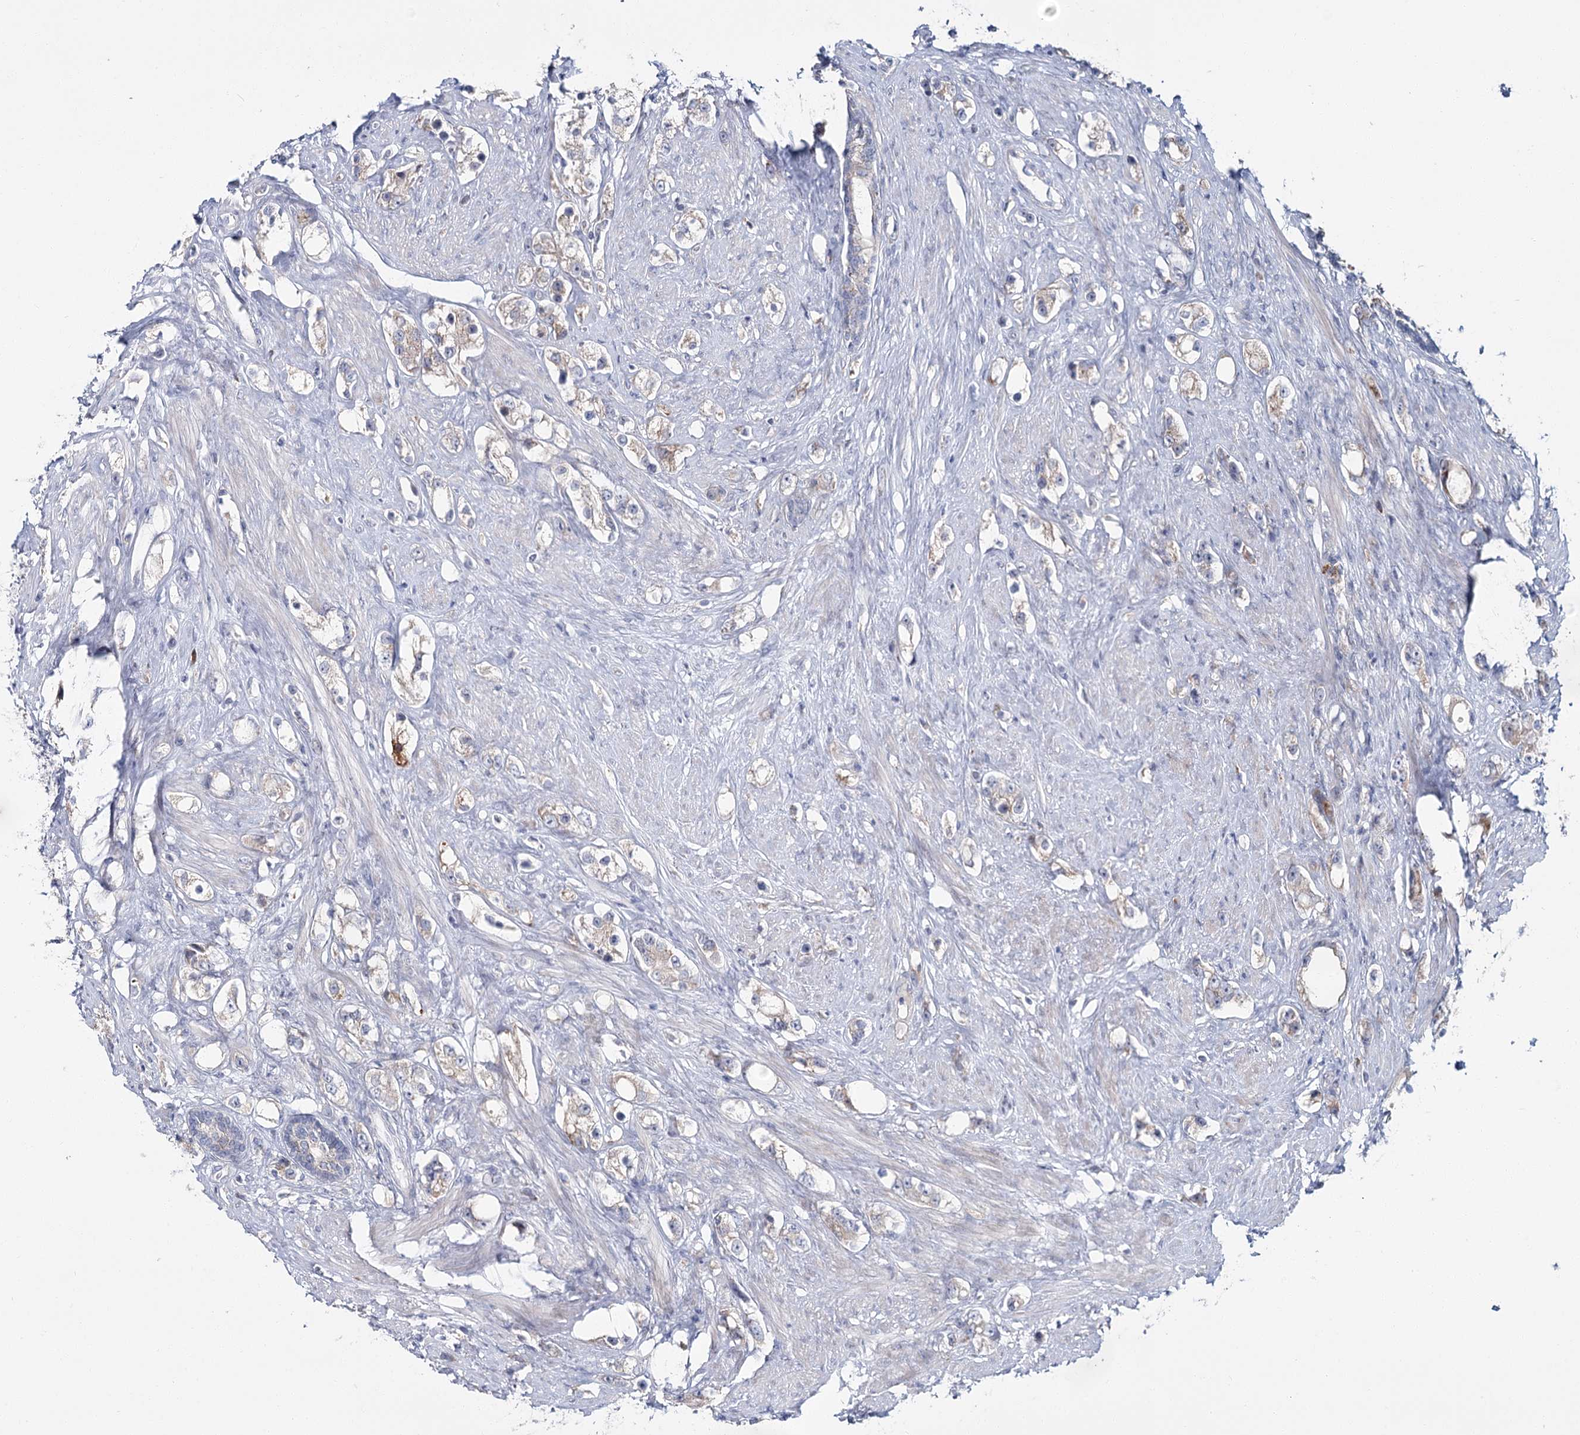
{"staining": {"intensity": "weak", "quantity": "25%-75%", "location": "cytoplasmic/membranous"}, "tissue": "prostate cancer", "cell_type": "Tumor cells", "image_type": "cancer", "snomed": [{"axis": "morphology", "description": "Adenocarcinoma, High grade"}, {"axis": "topography", "description": "Prostate"}], "caption": "DAB immunohistochemical staining of prostate cancer exhibits weak cytoplasmic/membranous protein positivity in approximately 25%-75% of tumor cells.", "gene": "CPLANE1", "patient": {"sex": "male", "age": 63}}